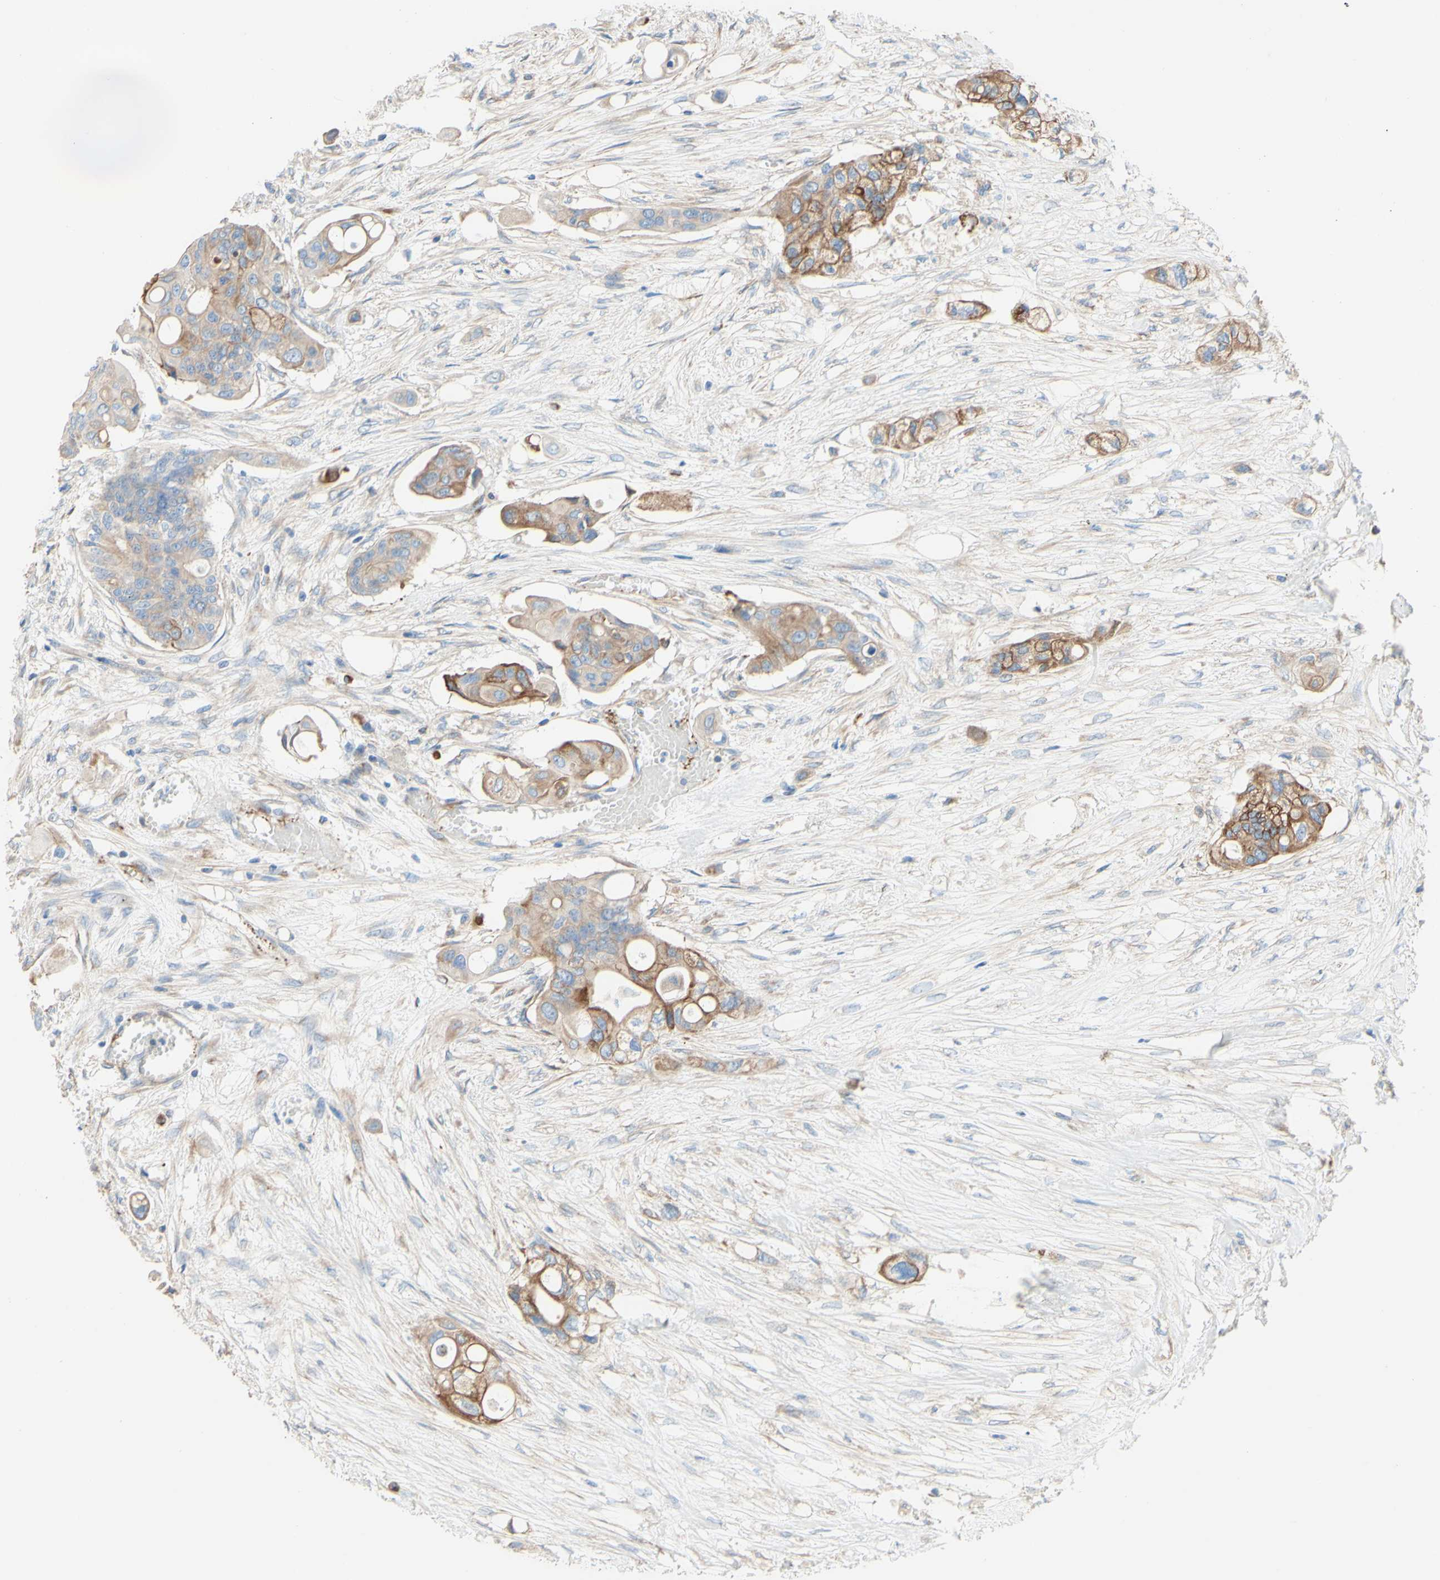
{"staining": {"intensity": "moderate", "quantity": "25%-75%", "location": "cytoplasmic/membranous"}, "tissue": "colorectal cancer", "cell_type": "Tumor cells", "image_type": "cancer", "snomed": [{"axis": "morphology", "description": "Adenocarcinoma, NOS"}, {"axis": "topography", "description": "Colon"}], "caption": "Colorectal cancer (adenocarcinoma) stained with a protein marker reveals moderate staining in tumor cells.", "gene": "ENDOD1", "patient": {"sex": "female", "age": 57}}